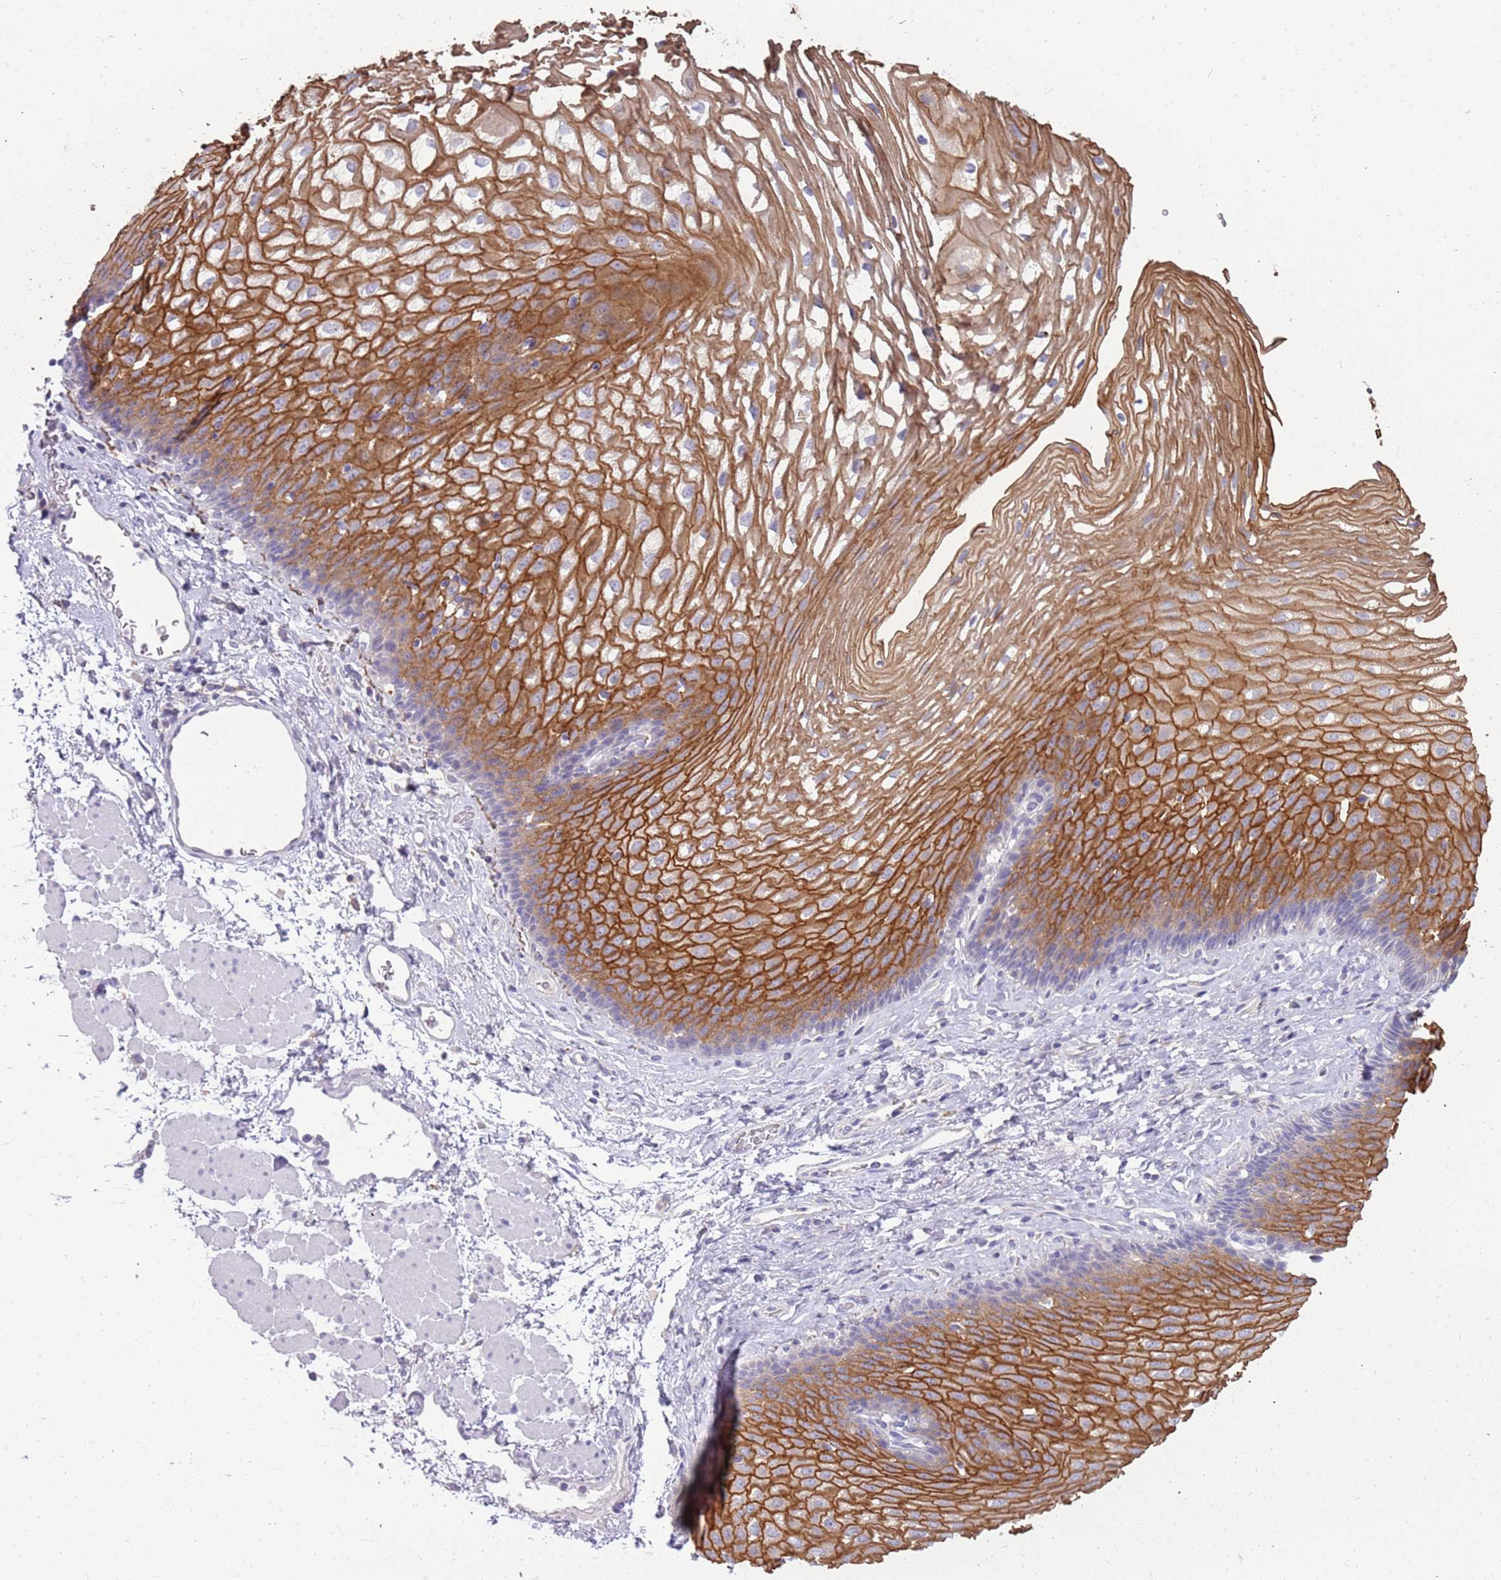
{"staining": {"intensity": "strong", "quantity": ">75%", "location": "cytoplasmic/membranous"}, "tissue": "esophagus", "cell_type": "Squamous epithelial cells", "image_type": "normal", "snomed": [{"axis": "morphology", "description": "Normal tissue, NOS"}, {"axis": "topography", "description": "Esophagus"}], "caption": "This micrograph shows IHC staining of benign esophagus, with high strong cytoplasmic/membranous positivity in approximately >75% of squamous epithelial cells.", "gene": "RHCG", "patient": {"sex": "female", "age": 66}}